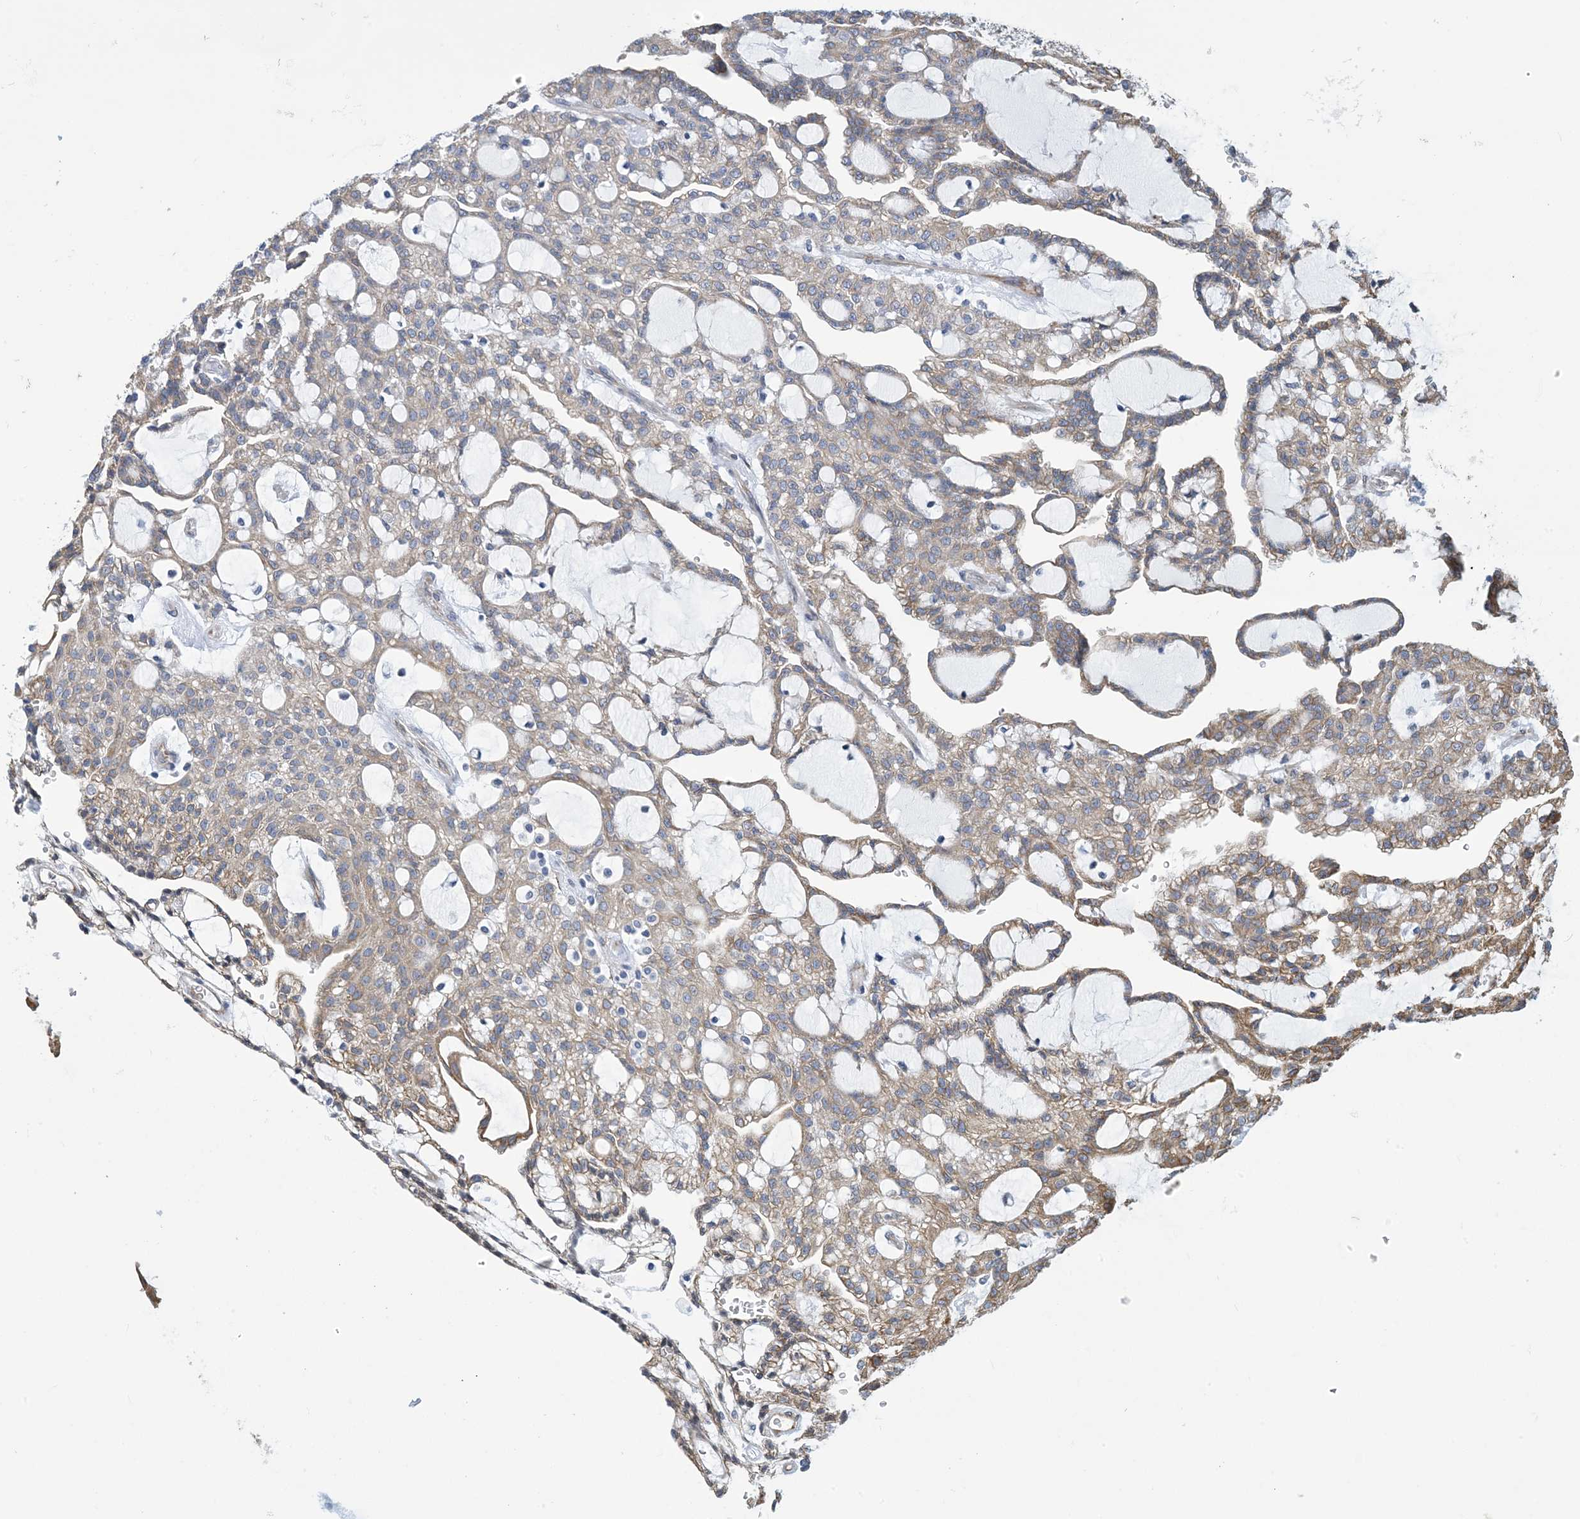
{"staining": {"intensity": "moderate", "quantity": "<25%", "location": "cytoplasmic/membranous"}, "tissue": "renal cancer", "cell_type": "Tumor cells", "image_type": "cancer", "snomed": [{"axis": "morphology", "description": "Adenocarcinoma, NOS"}, {"axis": "topography", "description": "Kidney"}], "caption": "A low amount of moderate cytoplasmic/membranous positivity is identified in about <25% of tumor cells in adenocarcinoma (renal) tissue.", "gene": "CCDC14", "patient": {"sex": "male", "age": 63}}